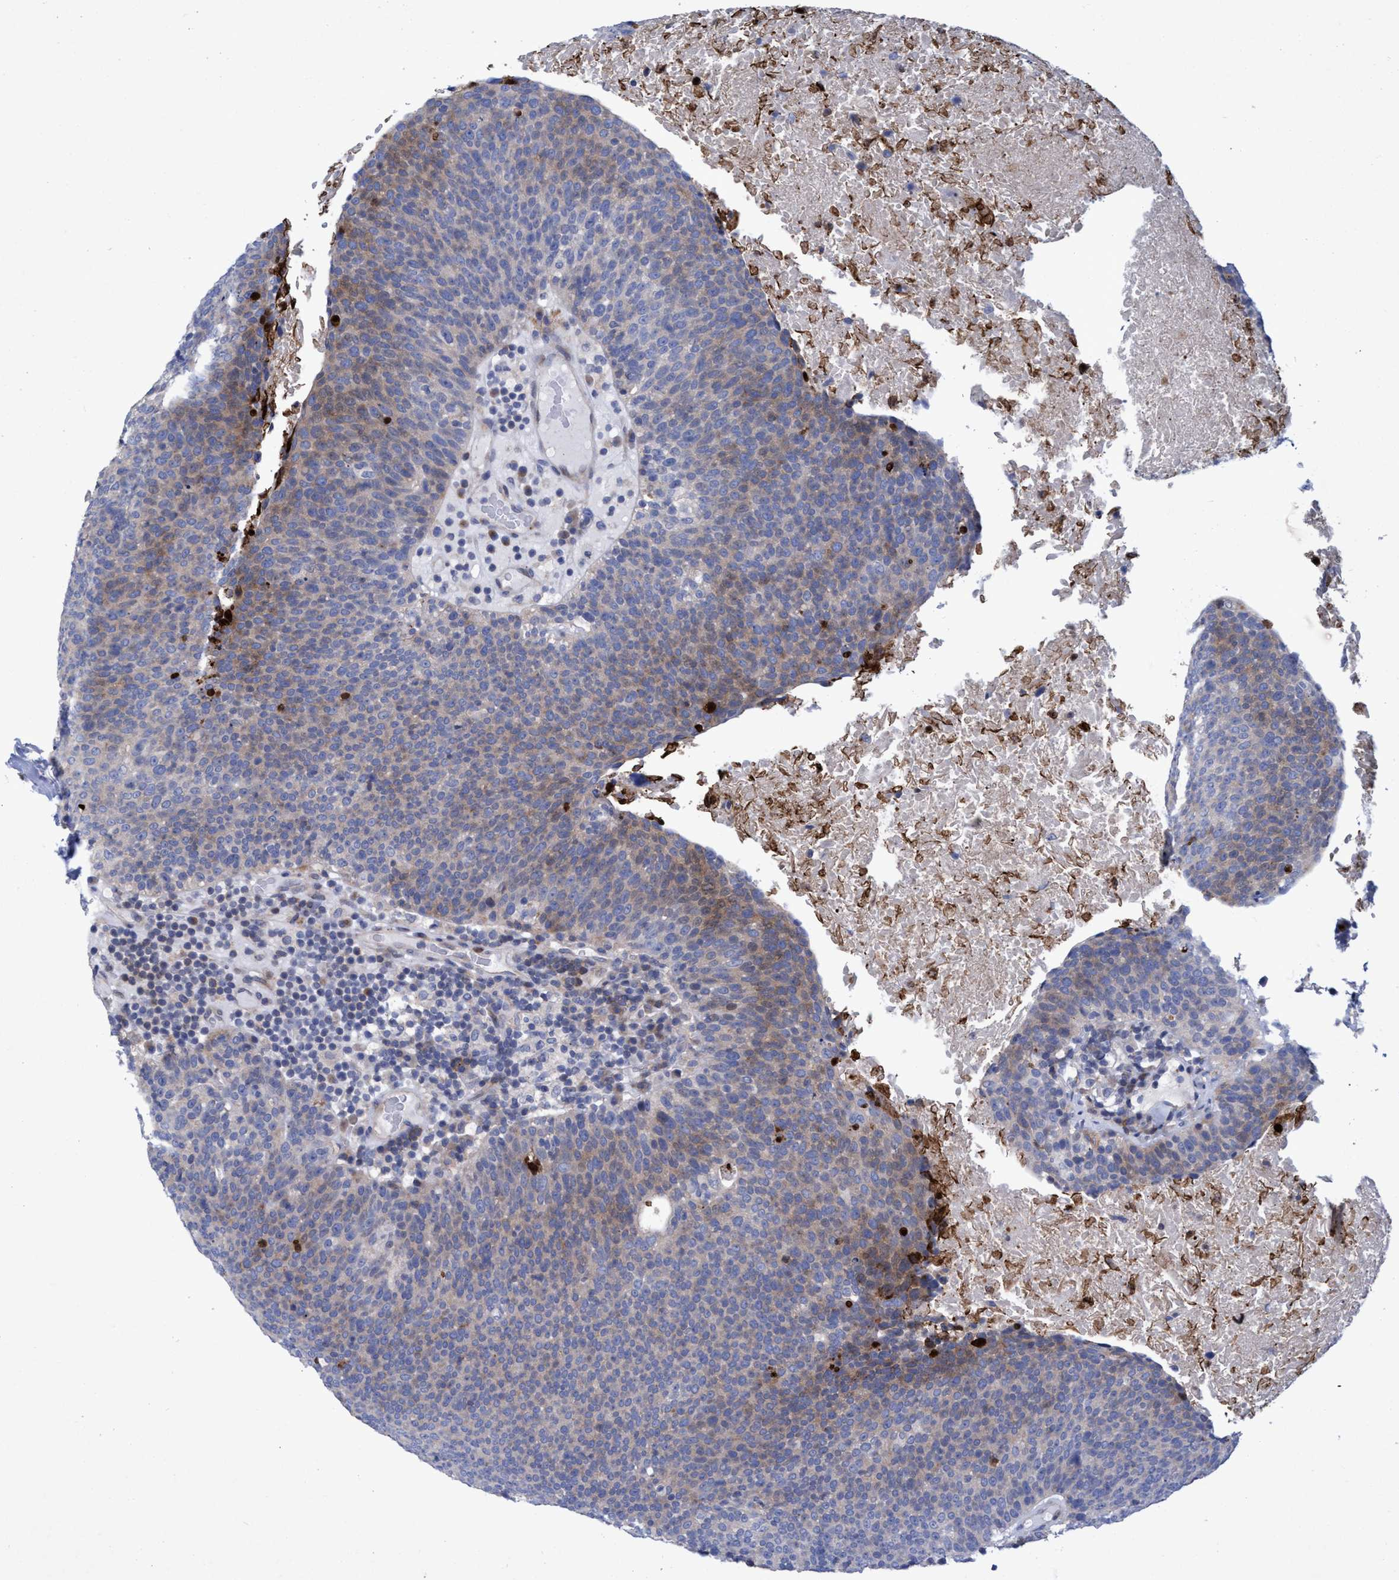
{"staining": {"intensity": "weak", "quantity": "25%-75%", "location": "cytoplasmic/membranous"}, "tissue": "head and neck cancer", "cell_type": "Tumor cells", "image_type": "cancer", "snomed": [{"axis": "morphology", "description": "Squamous cell carcinoma, NOS"}, {"axis": "morphology", "description": "Squamous cell carcinoma, metastatic, NOS"}, {"axis": "topography", "description": "Lymph node"}, {"axis": "topography", "description": "Head-Neck"}], "caption": "A histopathology image of human metastatic squamous cell carcinoma (head and neck) stained for a protein displays weak cytoplasmic/membranous brown staining in tumor cells.", "gene": "R3HCC1", "patient": {"sex": "male", "age": 62}}